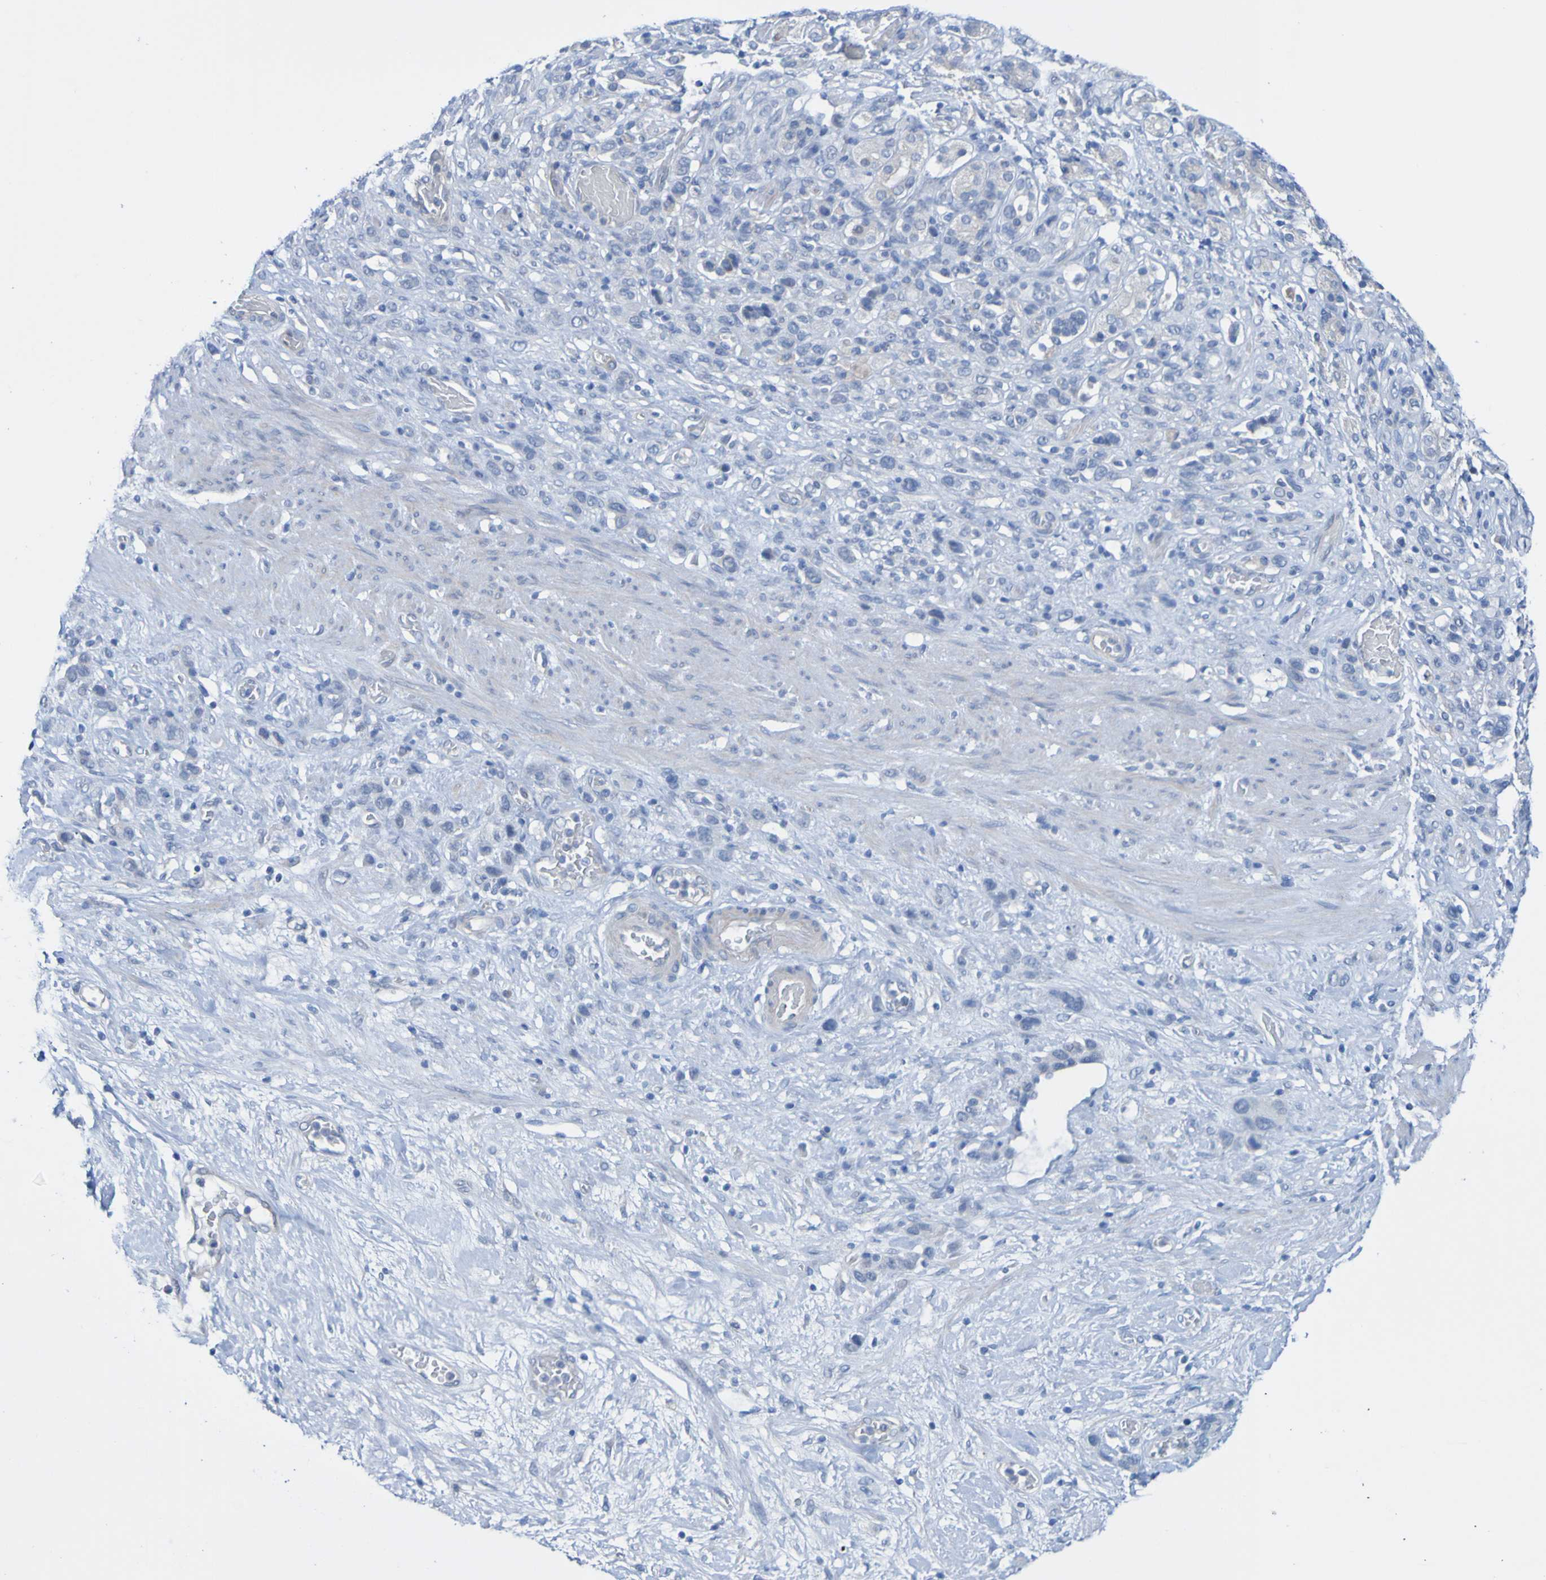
{"staining": {"intensity": "negative", "quantity": "none", "location": "none"}, "tissue": "stomach cancer", "cell_type": "Tumor cells", "image_type": "cancer", "snomed": [{"axis": "morphology", "description": "Adenocarcinoma, NOS"}, {"axis": "morphology", "description": "Adenocarcinoma, High grade"}, {"axis": "topography", "description": "Stomach, upper"}, {"axis": "topography", "description": "Stomach, lower"}], "caption": "Stomach cancer (high-grade adenocarcinoma) stained for a protein using immunohistochemistry (IHC) displays no staining tumor cells.", "gene": "ACMSD", "patient": {"sex": "female", "age": 65}}